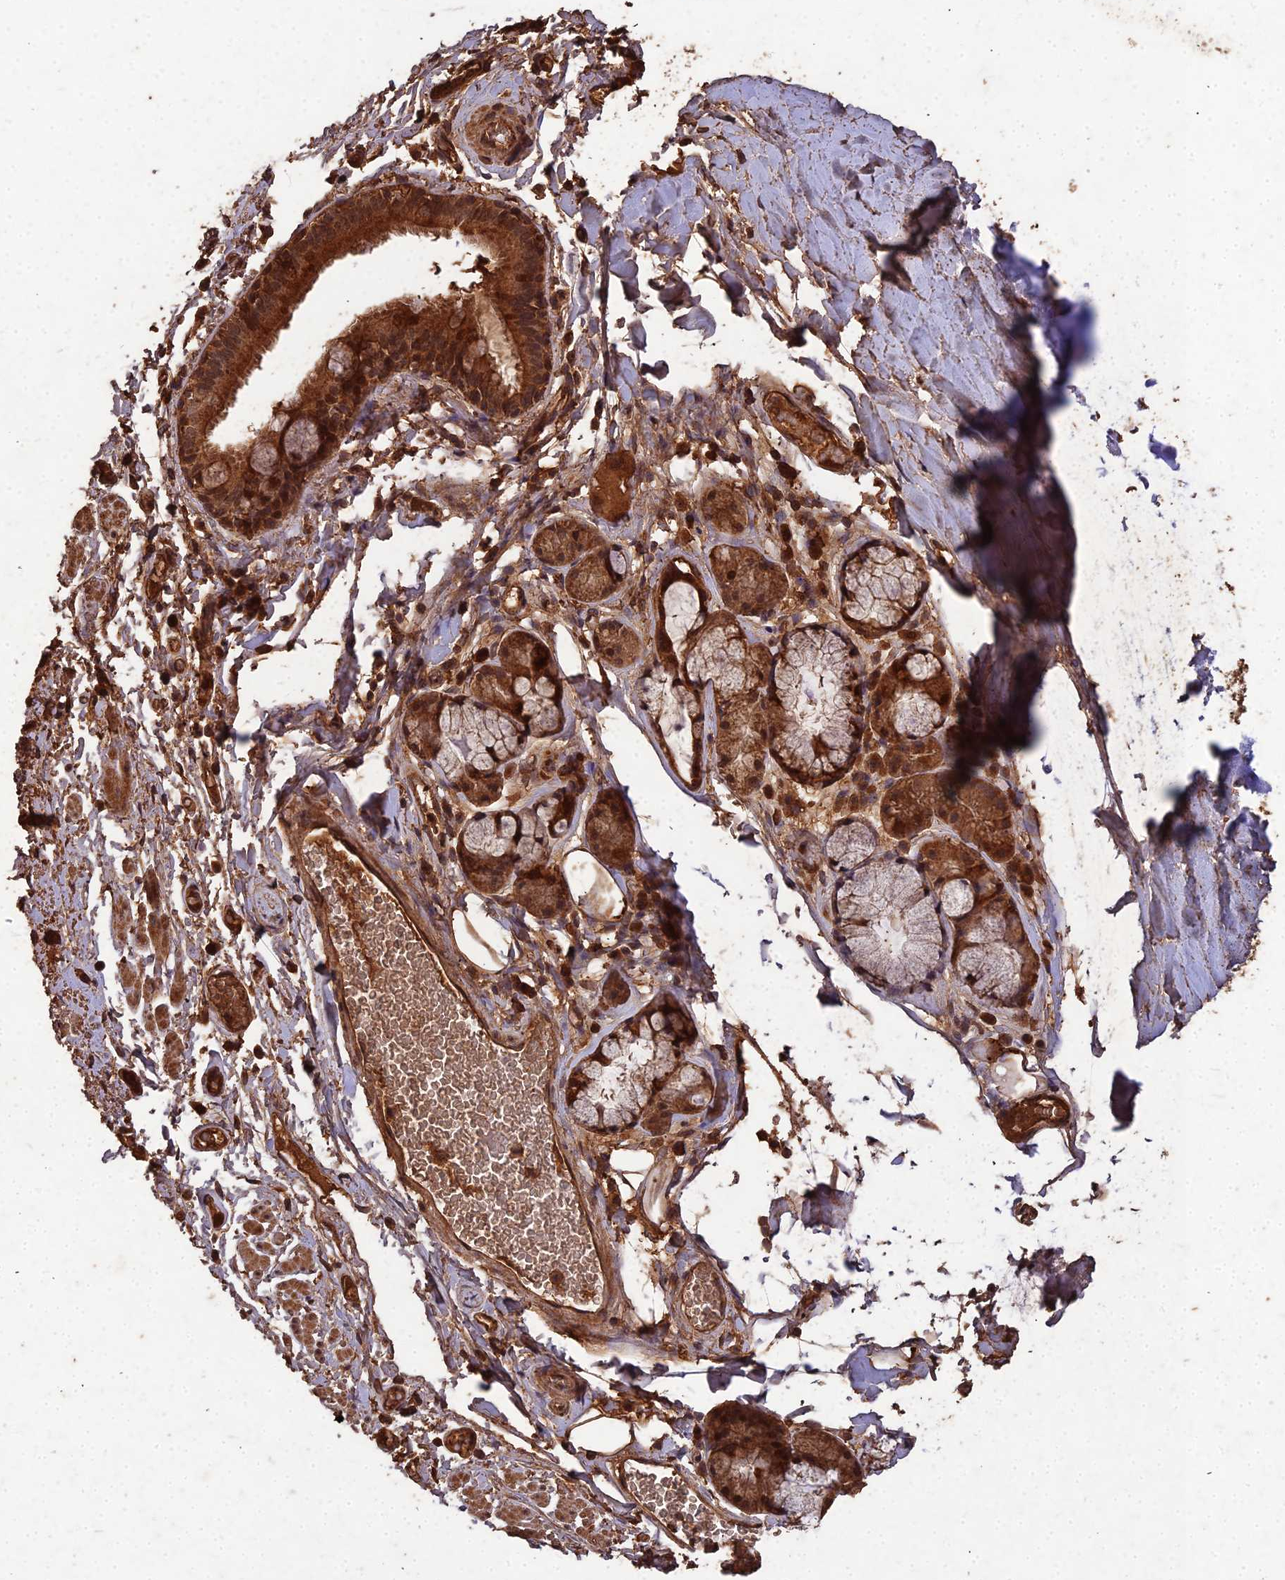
{"staining": {"intensity": "strong", "quantity": ">75%", "location": "cytoplasmic/membranous,nuclear"}, "tissue": "bronchus", "cell_type": "Respiratory epithelial cells", "image_type": "normal", "snomed": [{"axis": "morphology", "description": "Normal tissue, NOS"}, {"axis": "topography", "description": "Lymph node"}, {"axis": "topography", "description": "Bronchus"}], "caption": "Benign bronchus exhibits strong cytoplasmic/membranous,nuclear positivity in about >75% of respiratory epithelial cells Ihc stains the protein in brown and the nuclei are stained blue..", "gene": "SYMPK", "patient": {"sex": "male", "age": 63}}